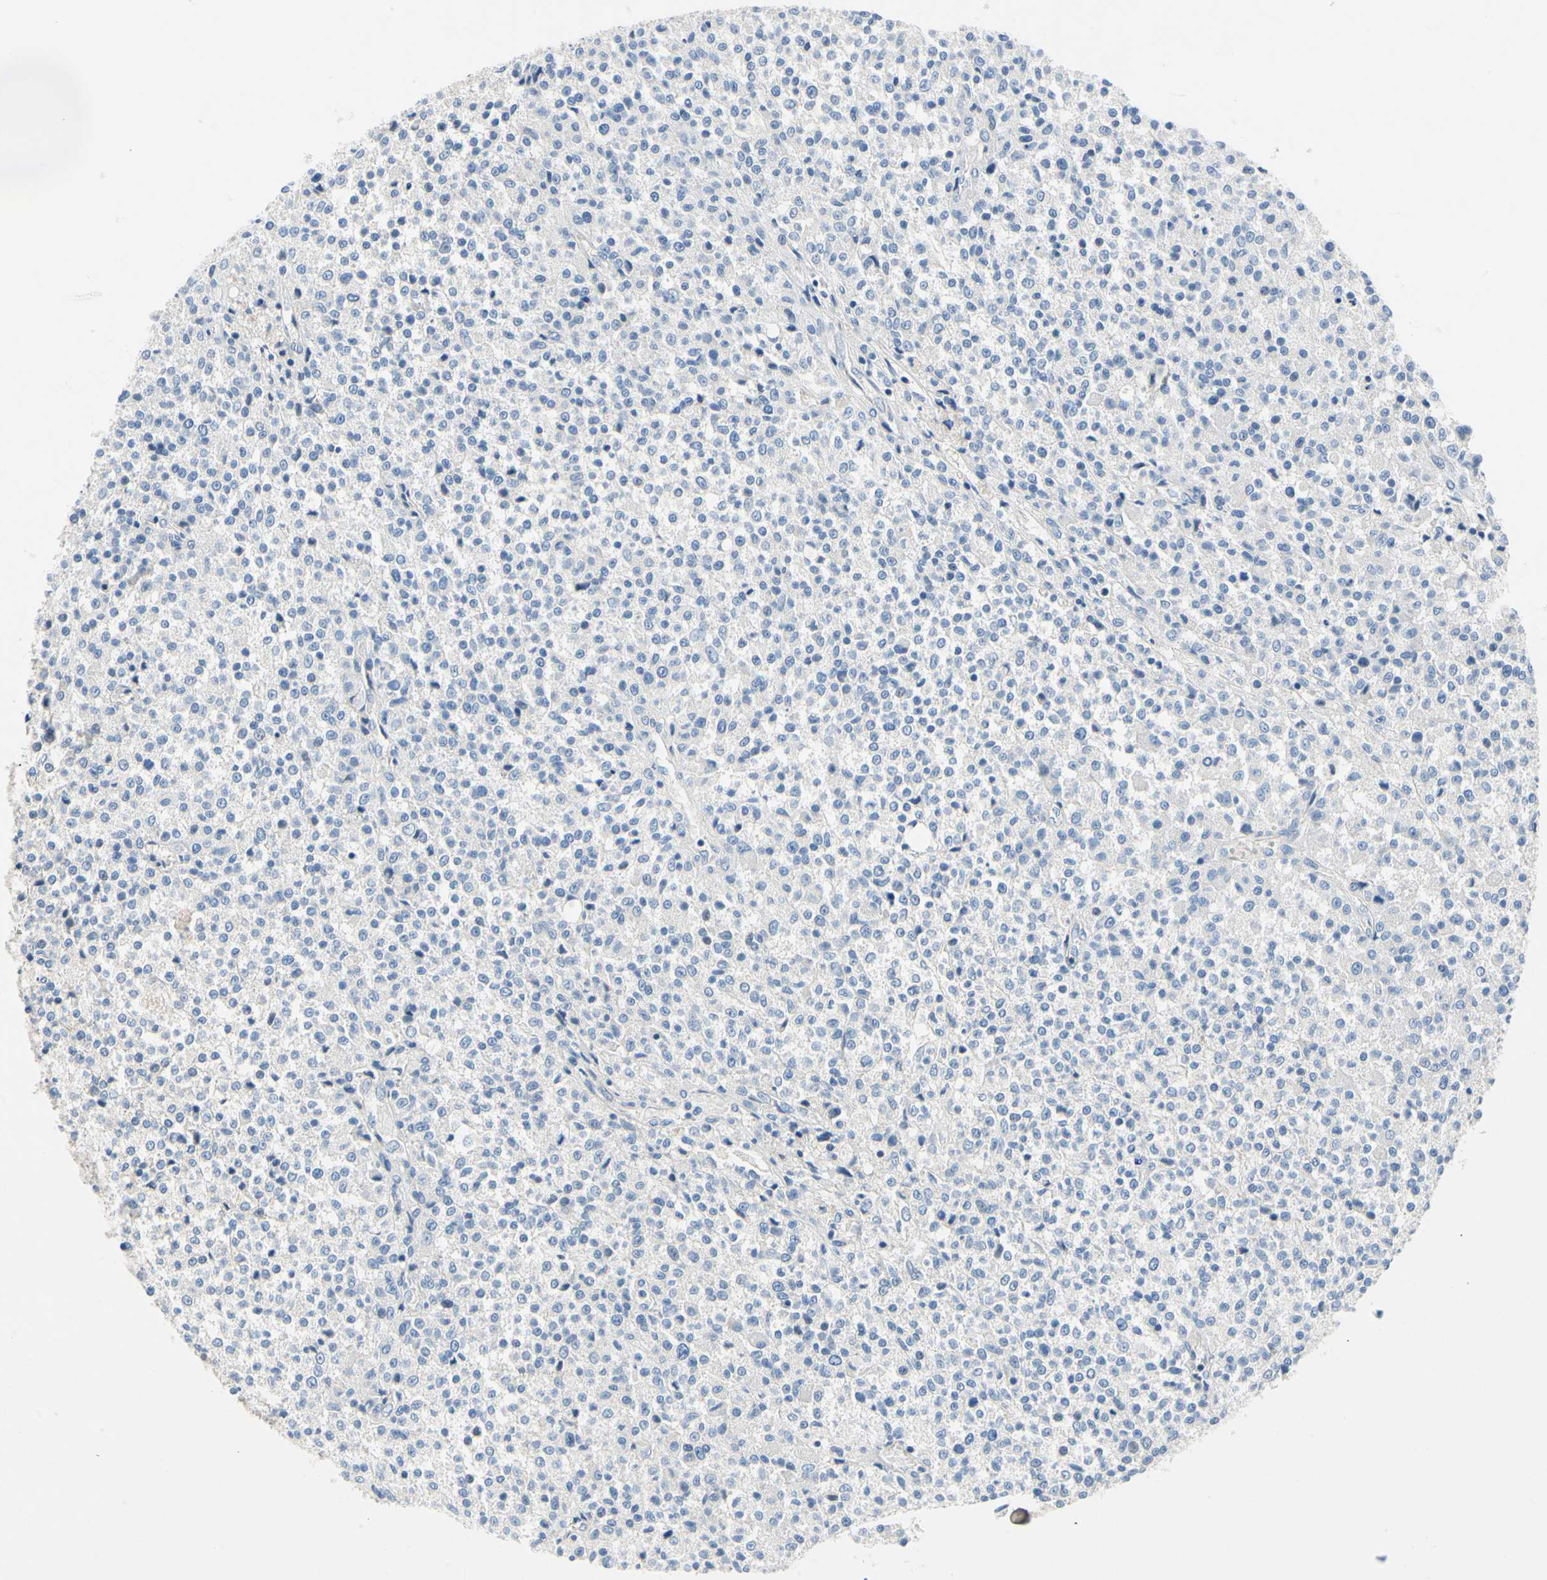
{"staining": {"intensity": "negative", "quantity": "none", "location": "none"}, "tissue": "testis cancer", "cell_type": "Tumor cells", "image_type": "cancer", "snomed": [{"axis": "morphology", "description": "Seminoma, NOS"}, {"axis": "topography", "description": "Testis"}], "caption": "Protein analysis of testis cancer (seminoma) shows no significant staining in tumor cells.", "gene": "CA14", "patient": {"sex": "male", "age": 59}}